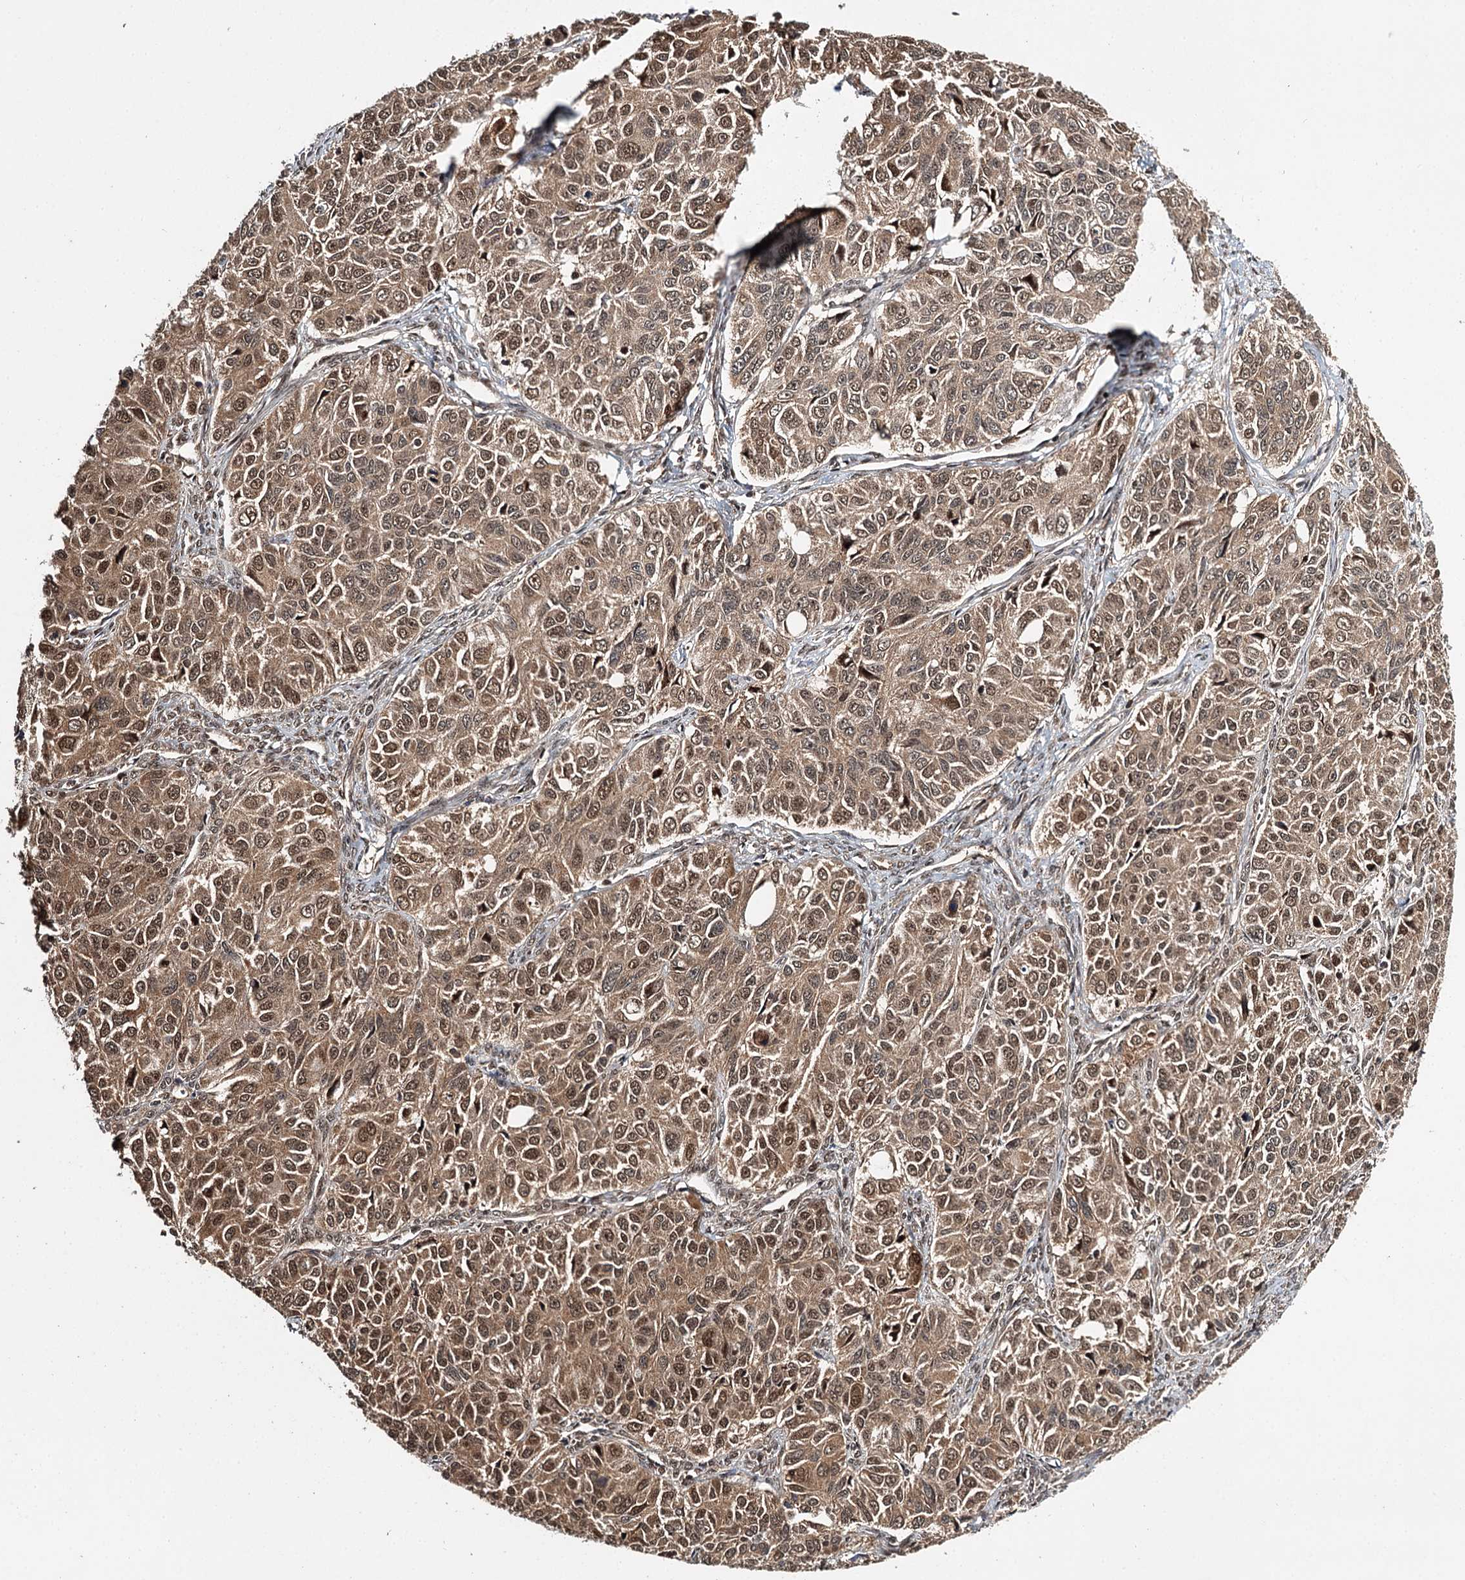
{"staining": {"intensity": "moderate", "quantity": ">75%", "location": "cytoplasmic/membranous,nuclear"}, "tissue": "ovarian cancer", "cell_type": "Tumor cells", "image_type": "cancer", "snomed": [{"axis": "morphology", "description": "Carcinoma, endometroid"}, {"axis": "topography", "description": "Ovary"}], "caption": "Moderate cytoplasmic/membranous and nuclear positivity is appreciated in about >75% of tumor cells in ovarian cancer.", "gene": "N6AMT1", "patient": {"sex": "female", "age": 51}}